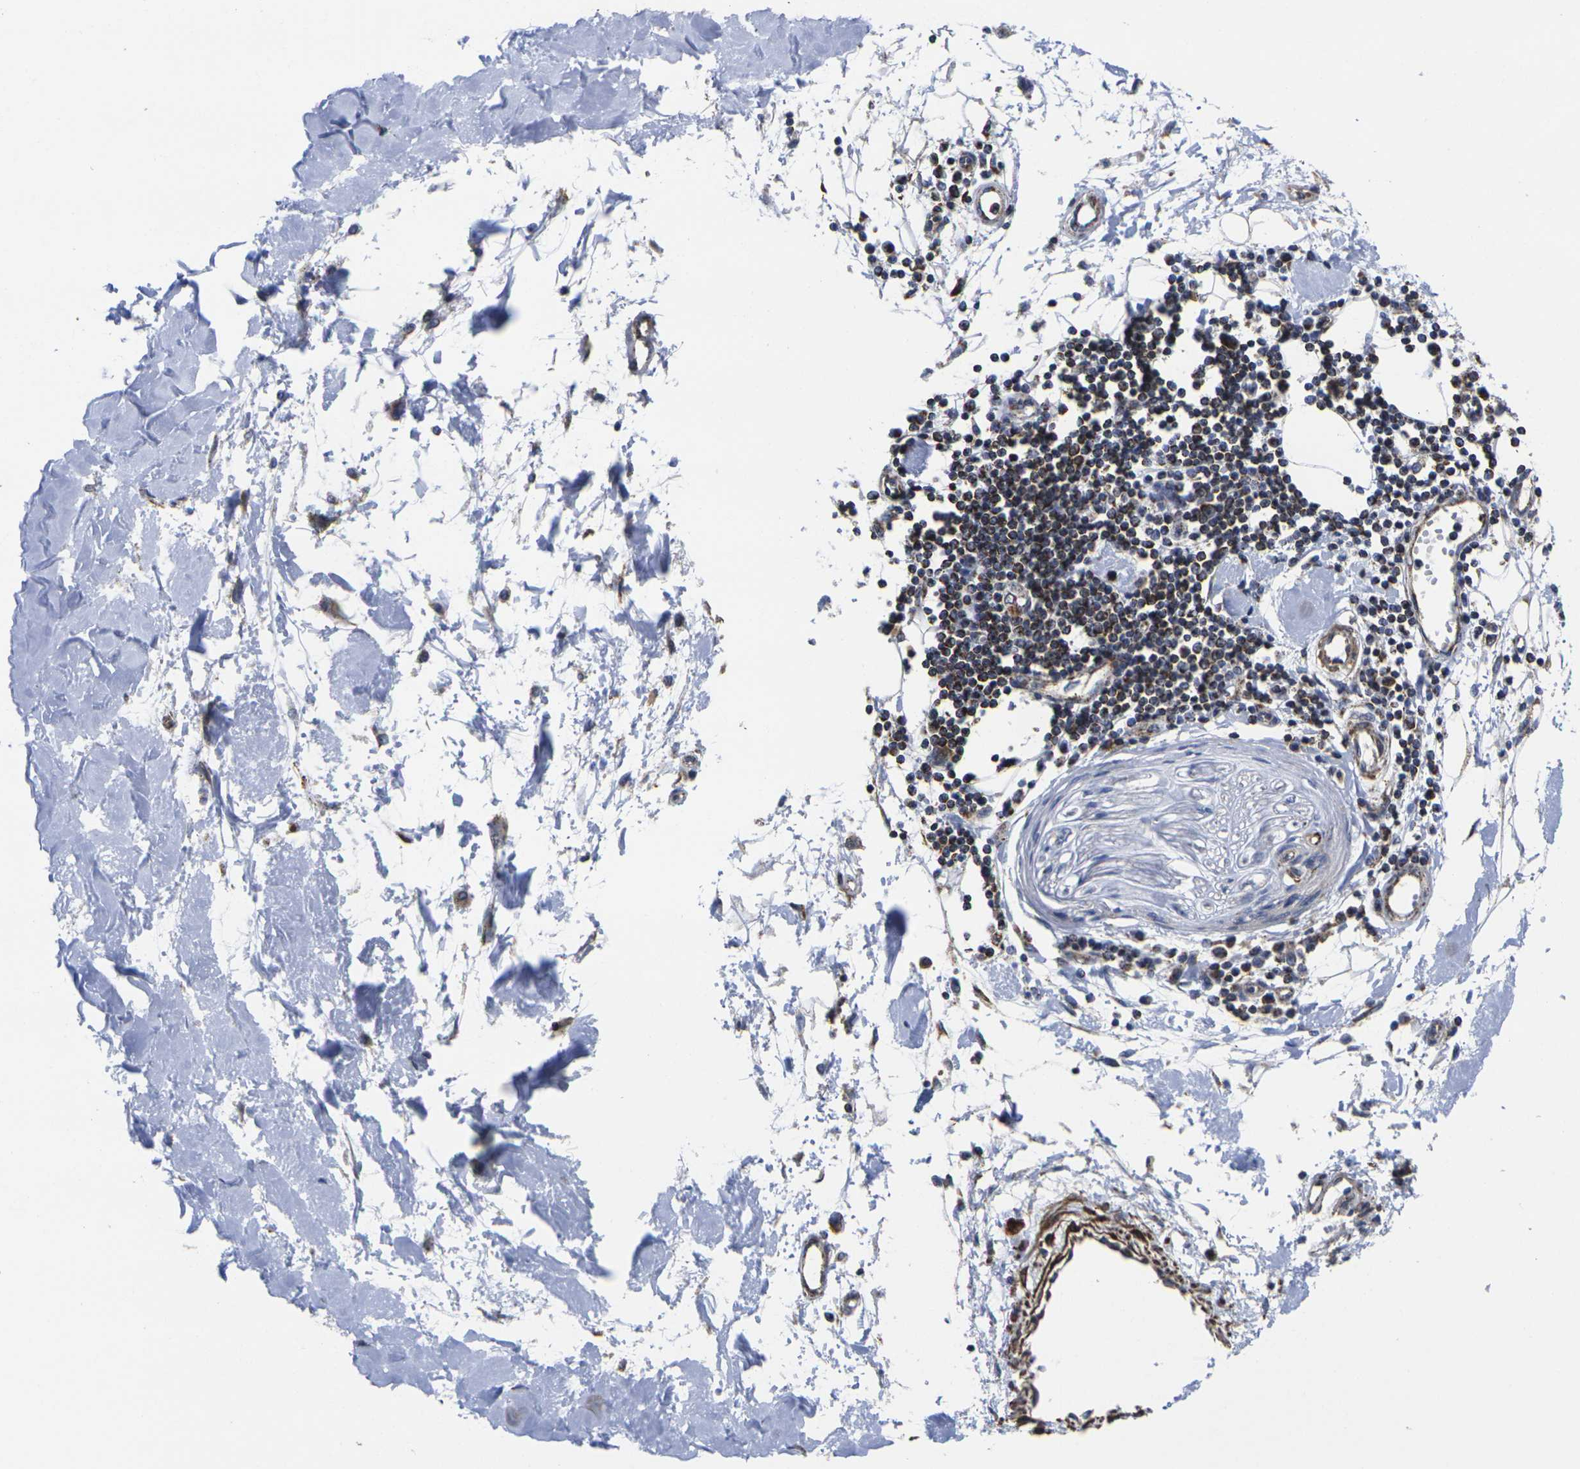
{"staining": {"intensity": "negative", "quantity": "none", "location": "none"}, "tissue": "adipose tissue", "cell_type": "Adipocytes", "image_type": "normal", "snomed": [{"axis": "morphology", "description": "Squamous cell carcinoma, NOS"}, {"axis": "topography", "description": "Skin"}], "caption": "The photomicrograph reveals no staining of adipocytes in unremarkable adipose tissue.", "gene": "P2RY11", "patient": {"sex": "male", "age": 83}}